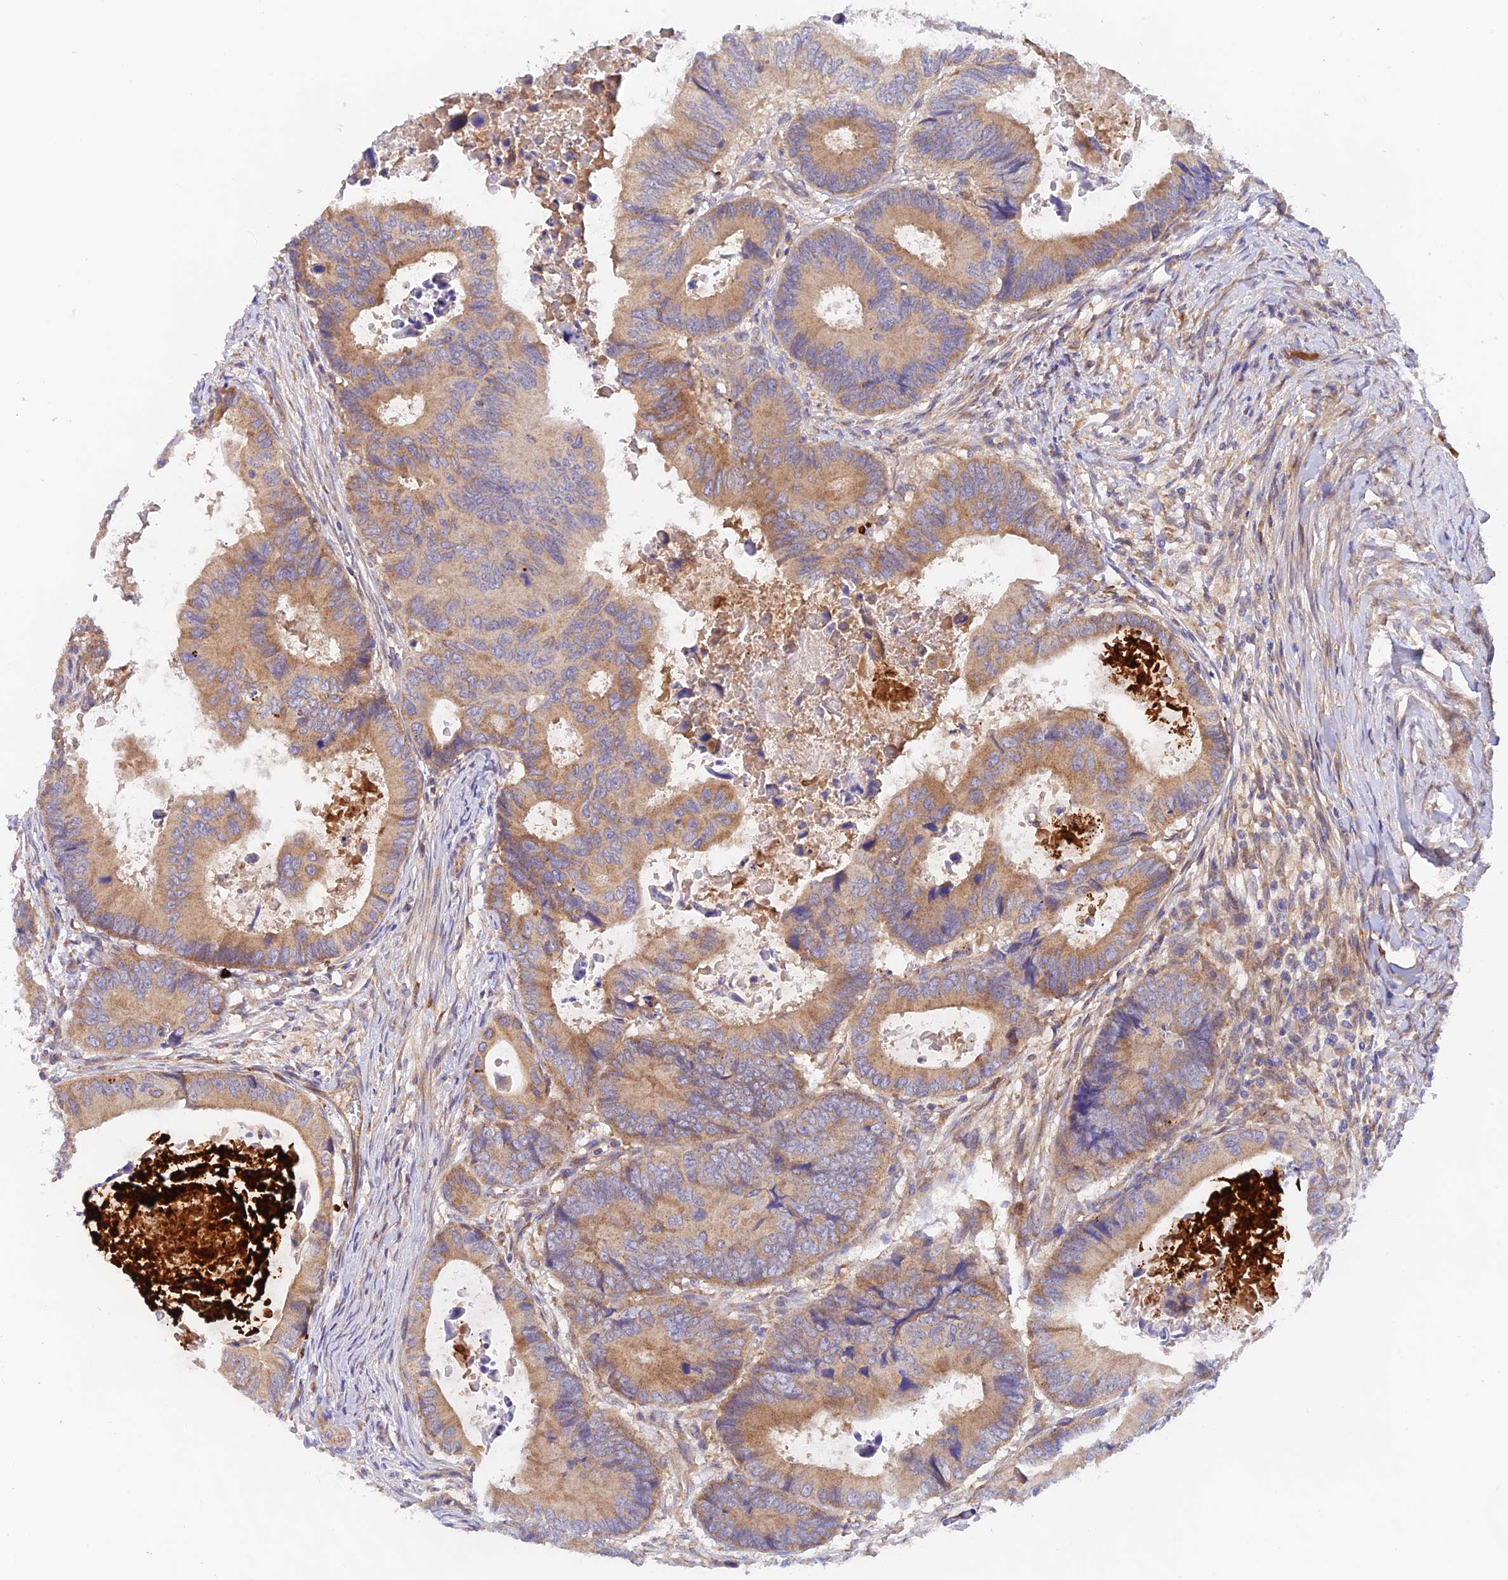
{"staining": {"intensity": "moderate", "quantity": ">75%", "location": "cytoplasmic/membranous"}, "tissue": "colorectal cancer", "cell_type": "Tumor cells", "image_type": "cancer", "snomed": [{"axis": "morphology", "description": "Adenocarcinoma, NOS"}, {"axis": "topography", "description": "Colon"}], "caption": "High-magnification brightfield microscopy of adenocarcinoma (colorectal) stained with DAB (brown) and counterstained with hematoxylin (blue). tumor cells exhibit moderate cytoplasmic/membranous expression is identified in about>75% of cells. (Brightfield microscopy of DAB IHC at high magnification).", "gene": "RANBP6", "patient": {"sex": "male", "age": 85}}